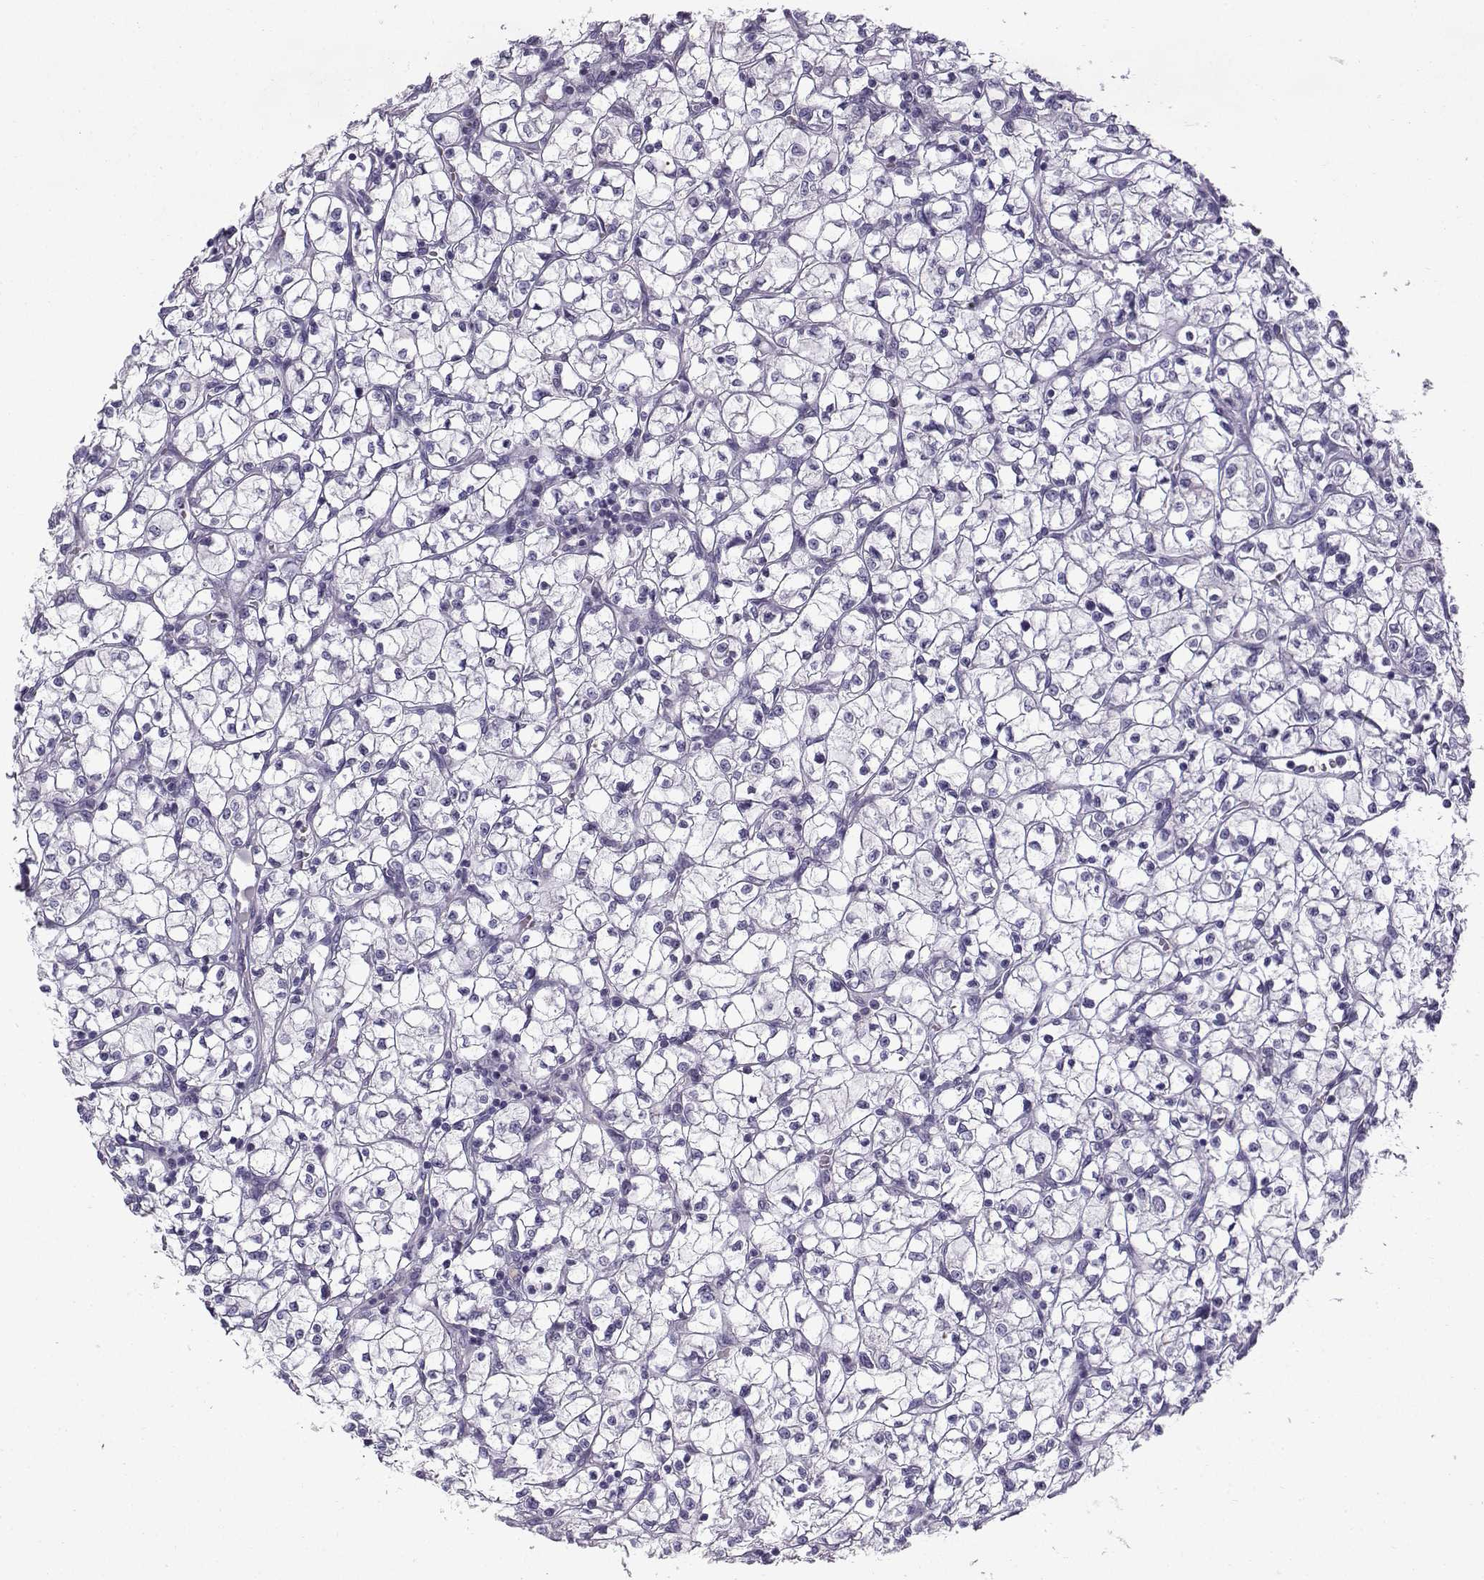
{"staining": {"intensity": "negative", "quantity": "none", "location": "none"}, "tissue": "renal cancer", "cell_type": "Tumor cells", "image_type": "cancer", "snomed": [{"axis": "morphology", "description": "Adenocarcinoma, NOS"}, {"axis": "topography", "description": "Kidney"}], "caption": "An image of human renal cancer is negative for staining in tumor cells.", "gene": "ZBTB8B", "patient": {"sex": "female", "age": 64}}